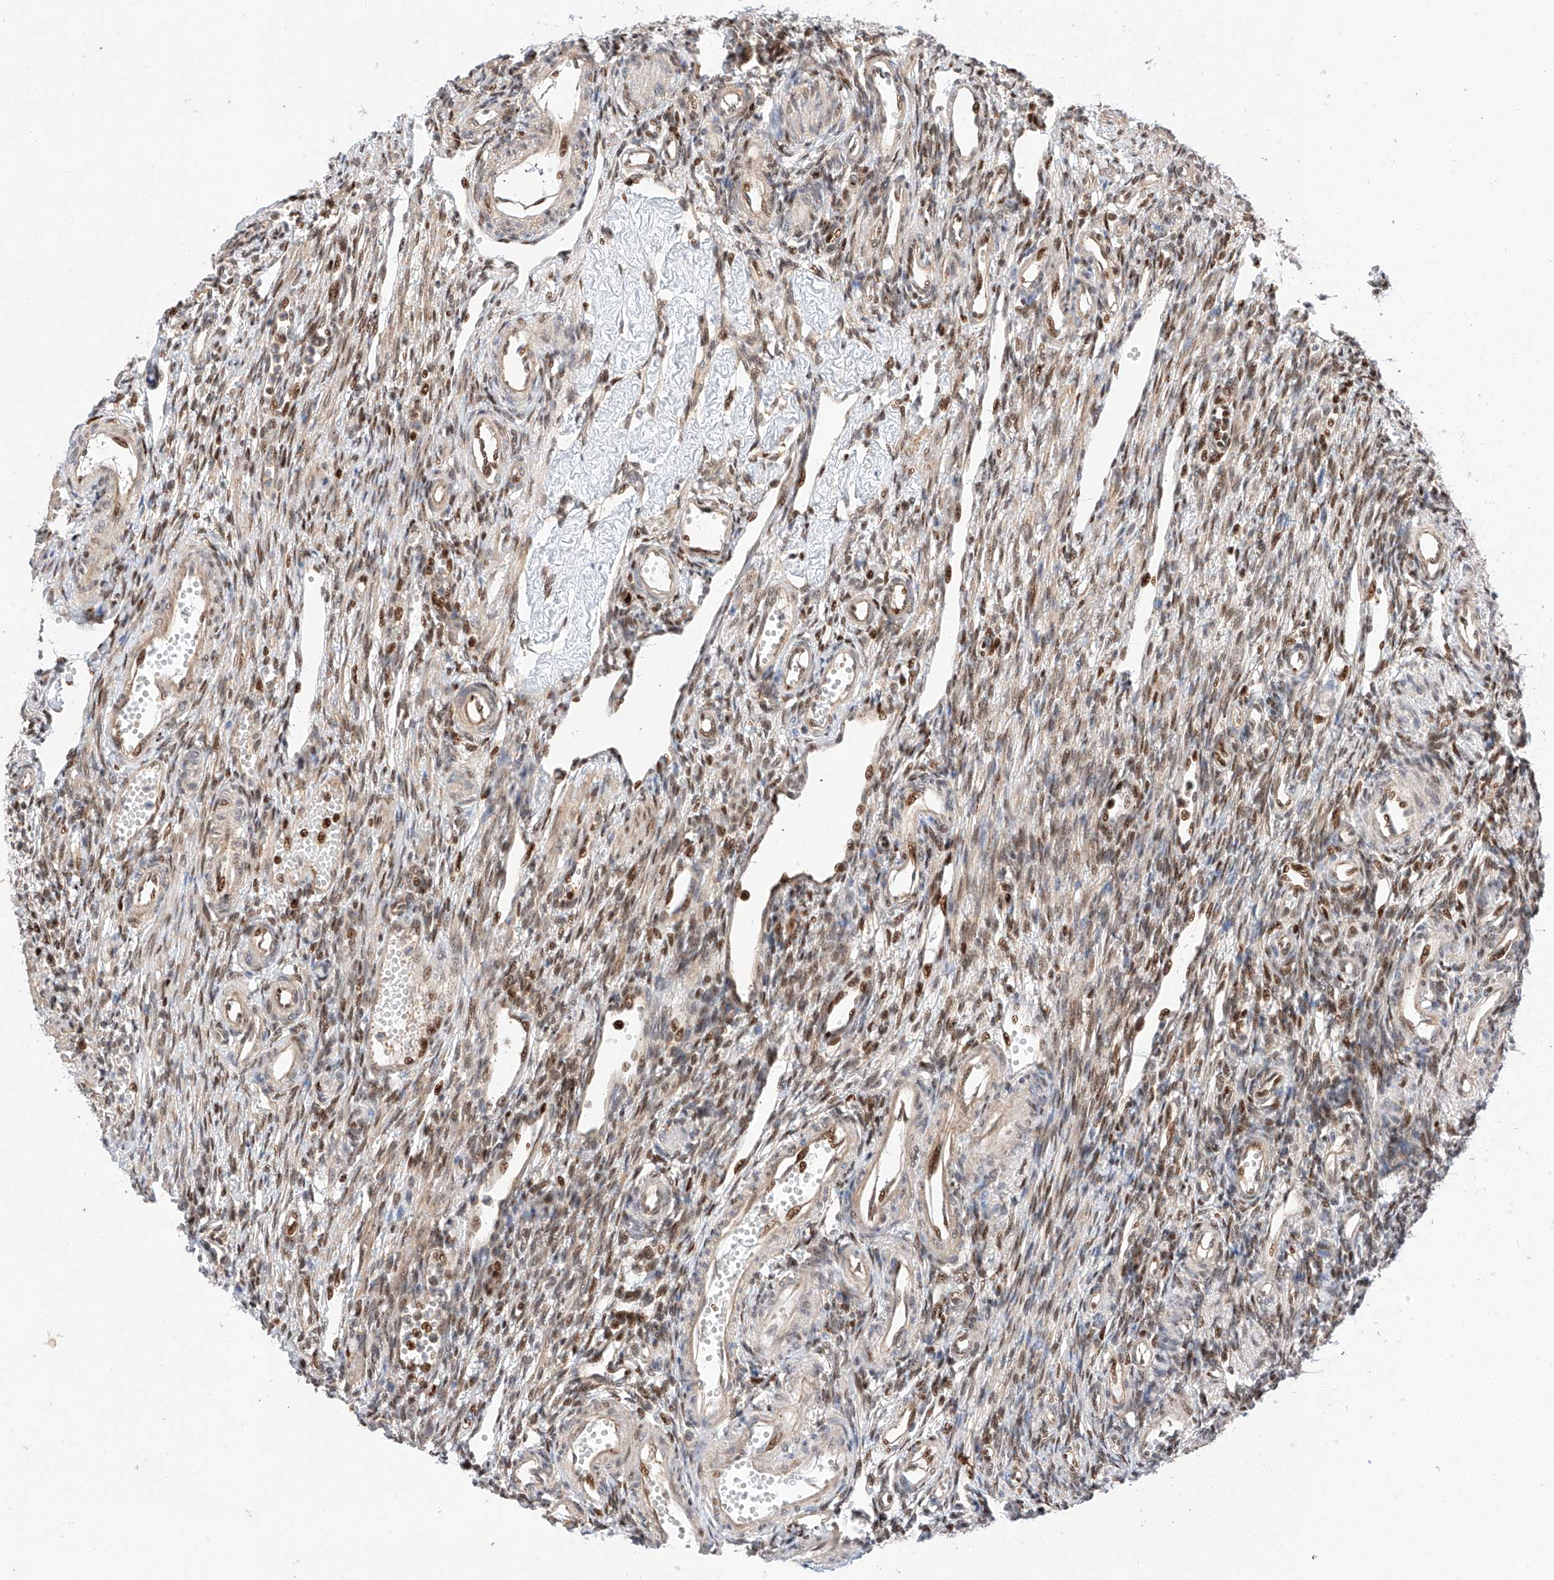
{"staining": {"intensity": "moderate", "quantity": "25%-75%", "location": "nuclear"}, "tissue": "ovary", "cell_type": "Ovarian stroma cells", "image_type": "normal", "snomed": [{"axis": "morphology", "description": "Normal tissue, NOS"}, {"axis": "morphology", "description": "Cyst, NOS"}, {"axis": "topography", "description": "Ovary"}], "caption": "Moderate nuclear staining for a protein is seen in about 25%-75% of ovarian stroma cells of normal ovary using immunohistochemistry (IHC).", "gene": "HDAC9", "patient": {"sex": "female", "age": 33}}